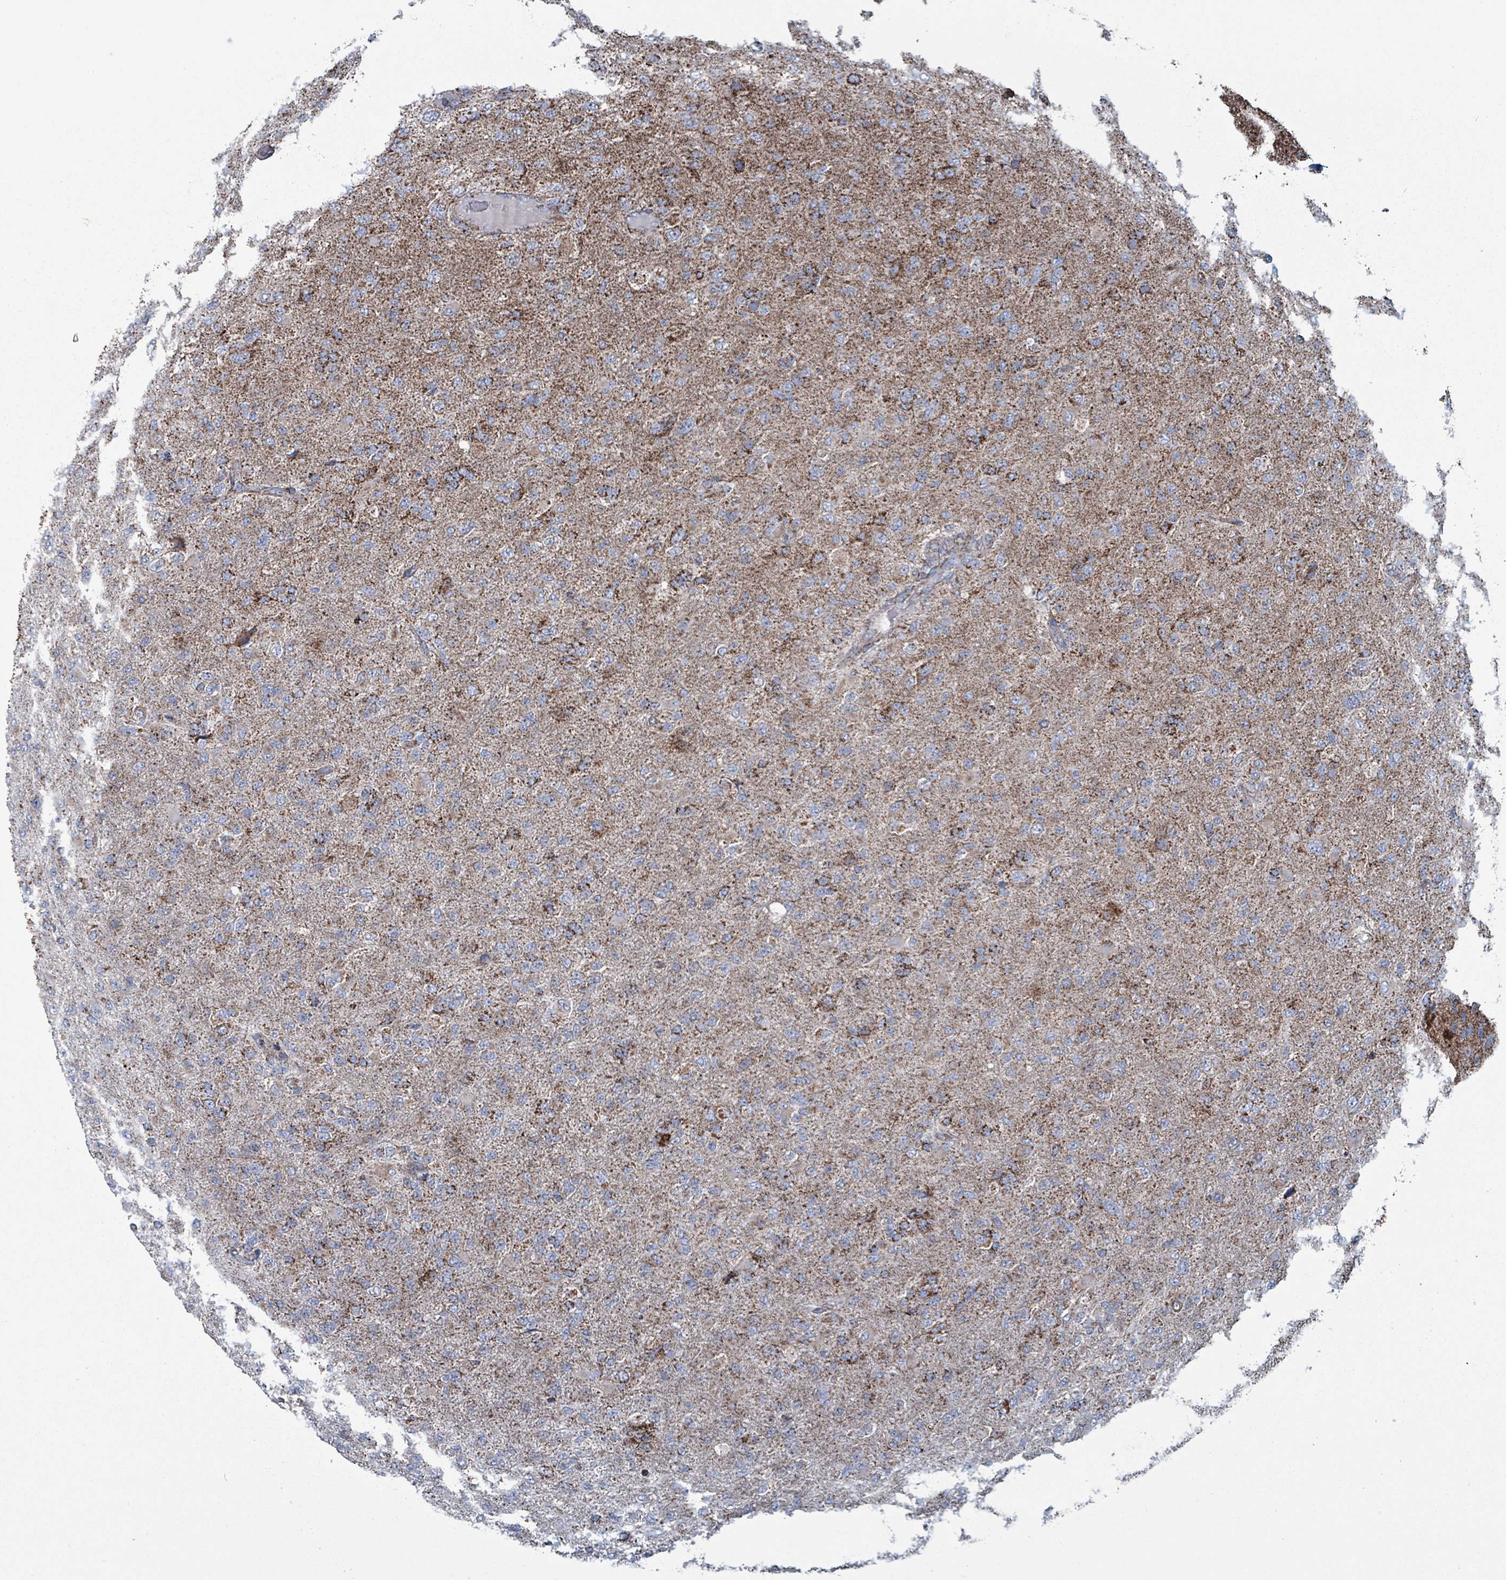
{"staining": {"intensity": "moderate", "quantity": ">75%", "location": "cytoplasmic/membranous"}, "tissue": "glioma", "cell_type": "Tumor cells", "image_type": "cancer", "snomed": [{"axis": "morphology", "description": "Glioma, malignant, Low grade"}, {"axis": "topography", "description": "Brain"}], "caption": "Immunohistochemistry histopathology image of human glioma stained for a protein (brown), which exhibits medium levels of moderate cytoplasmic/membranous positivity in about >75% of tumor cells.", "gene": "IDH3B", "patient": {"sex": "male", "age": 65}}